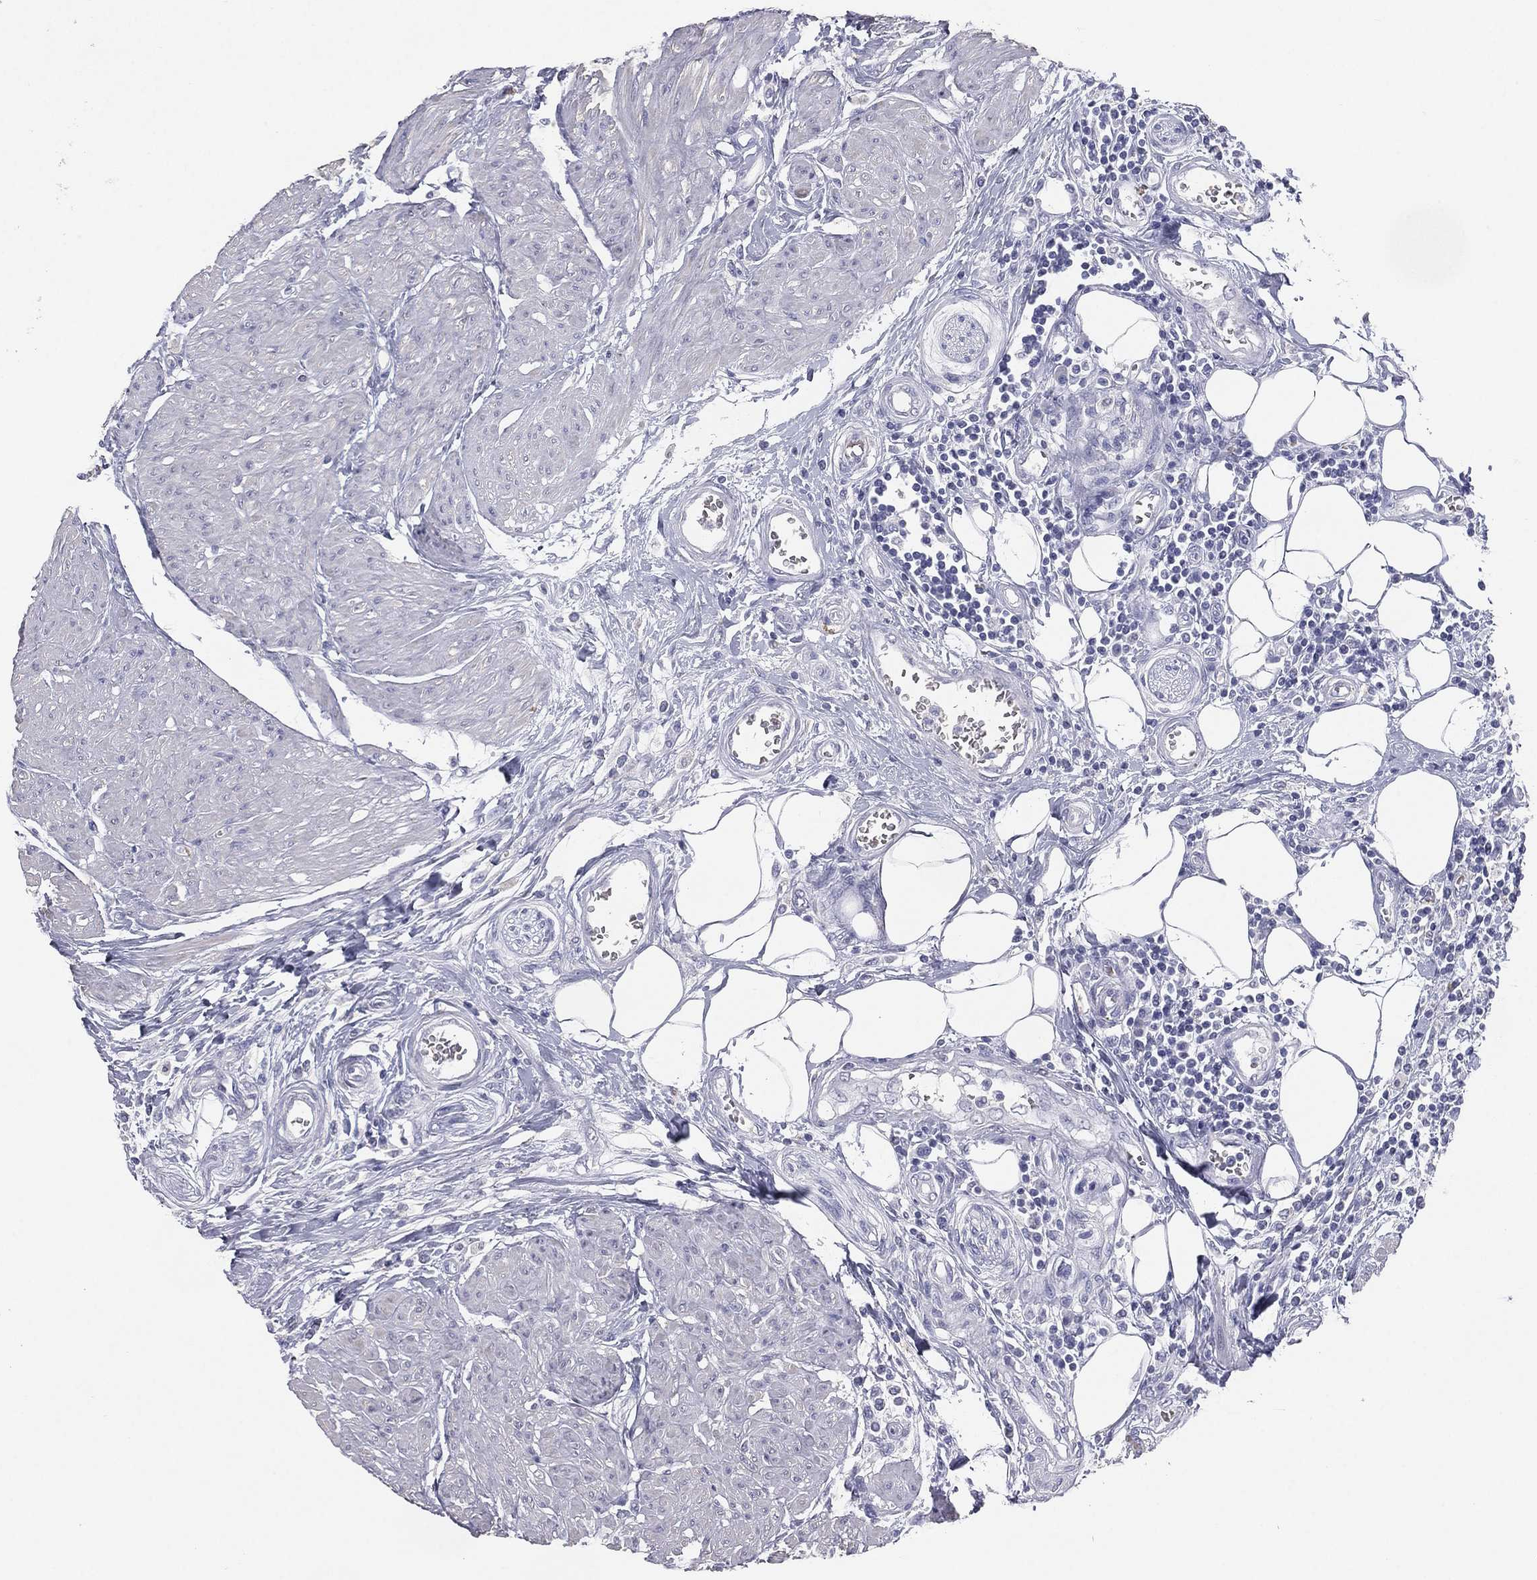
{"staining": {"intensity": "negative", "quantity": "none", "location": "none"}, "tissue": "urothelial cancer", "cell_type": "Tumor cells", "image_type": "cancer", "snomed": [{"axis": "morphology", "description": "Urothelial carcinoma, High grade"}, {"axis": "topography", "description": "Urinary bladder"}], "caption": "High power microscopy micrograph of an immunohistochemistry photomicrograph of urothelial cancer, revealing no significant staining in tumor cells.", "gene": "ESX1", "patient": {"sex": "male", "age": 35}}